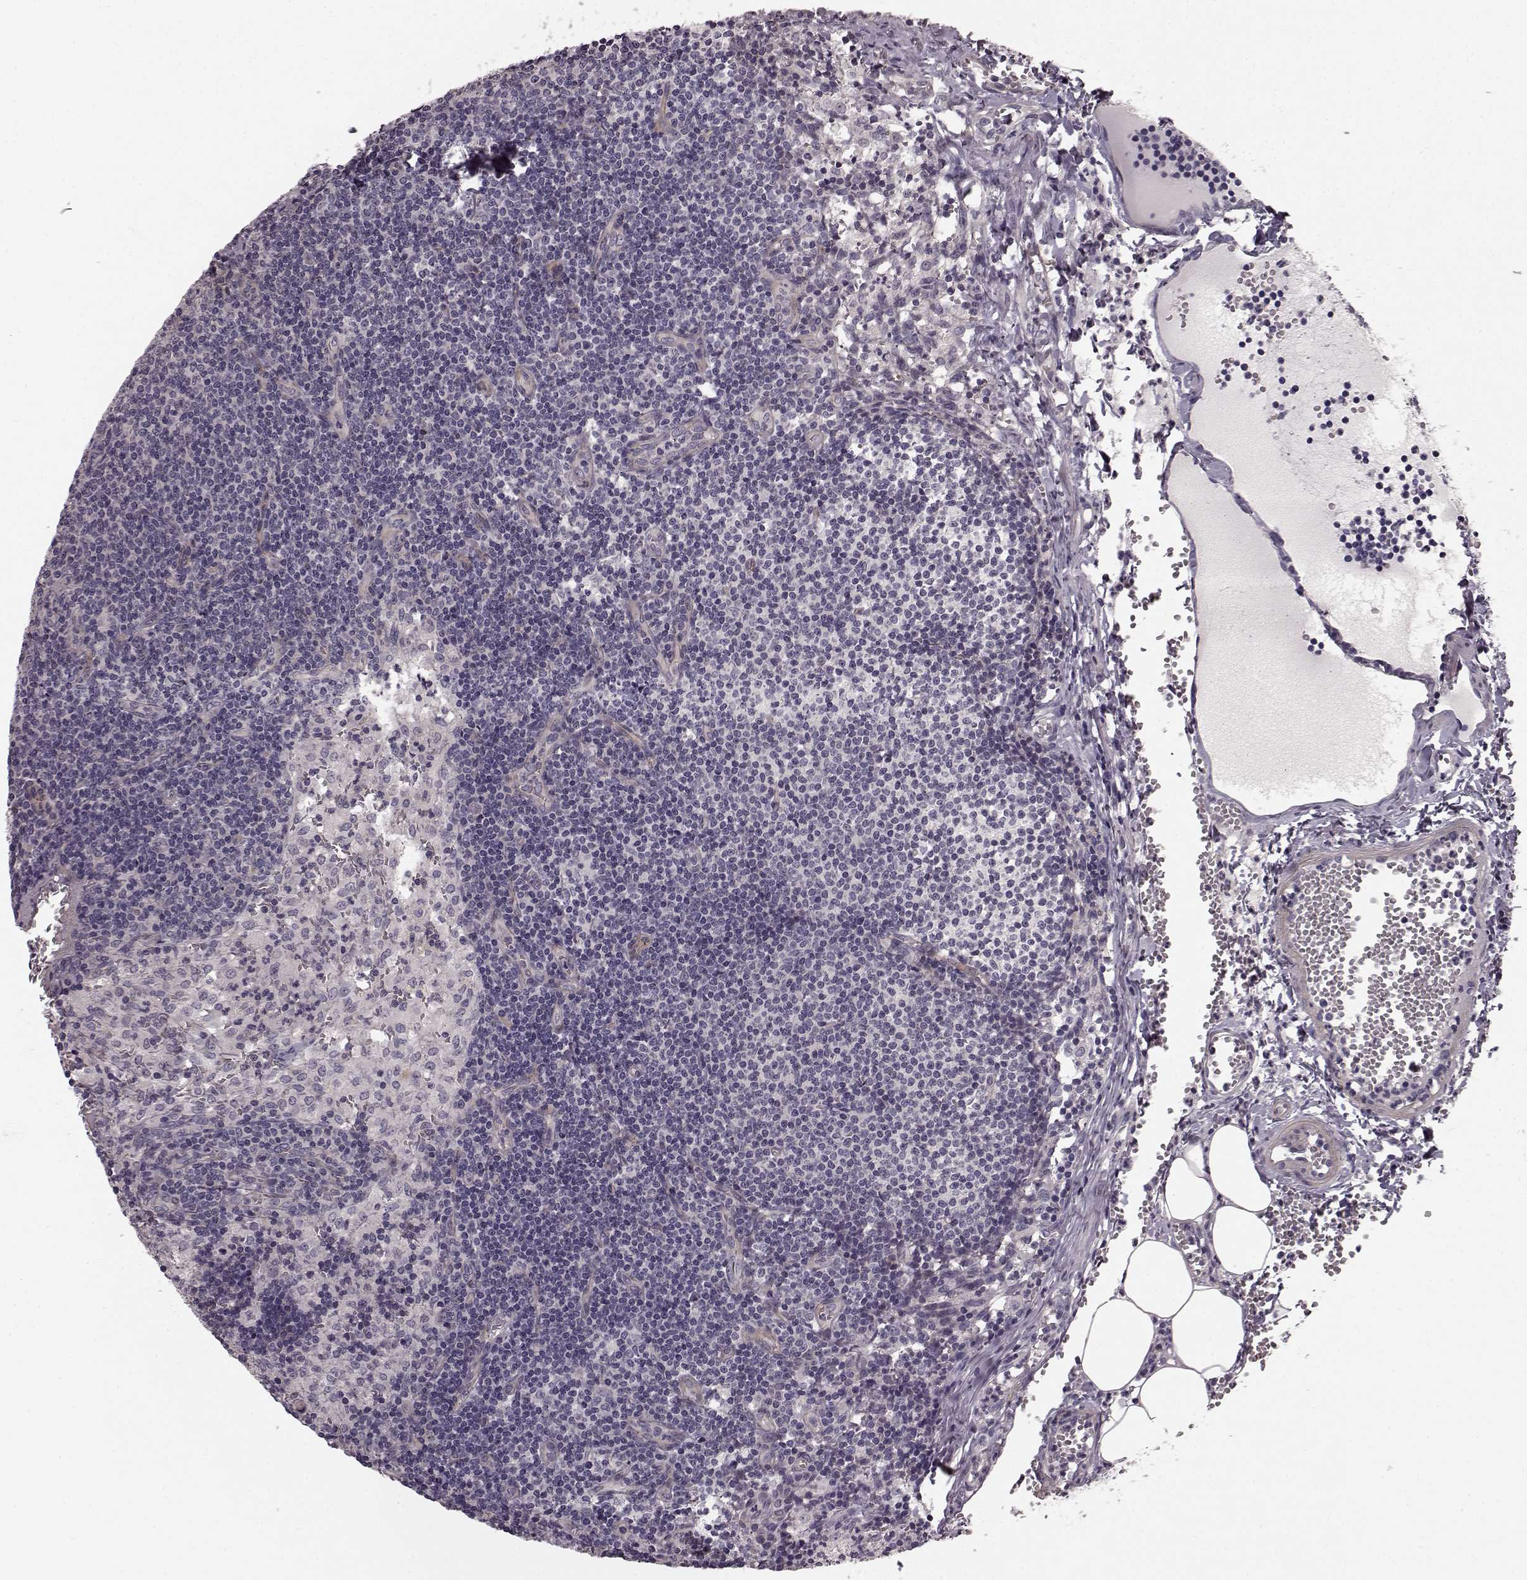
{"staining": {"intensity": "negative", "quantity": "none", "location": "none"}, "tissue": "lymph node", "cell_type": "Germinal center cells", "image_type": "normal", "snomed": [{"axis": "morphology", "description": "Normal tissue, NOS"}, {"axis": "topography", "description": "Lymph node"}], "caption": "Immunohistochemistry of unremarkable human lymph node reveals no expression in germinal center cells.", "gene": "SLC22A18", "patient": {"sex": "female", "age": 50}}